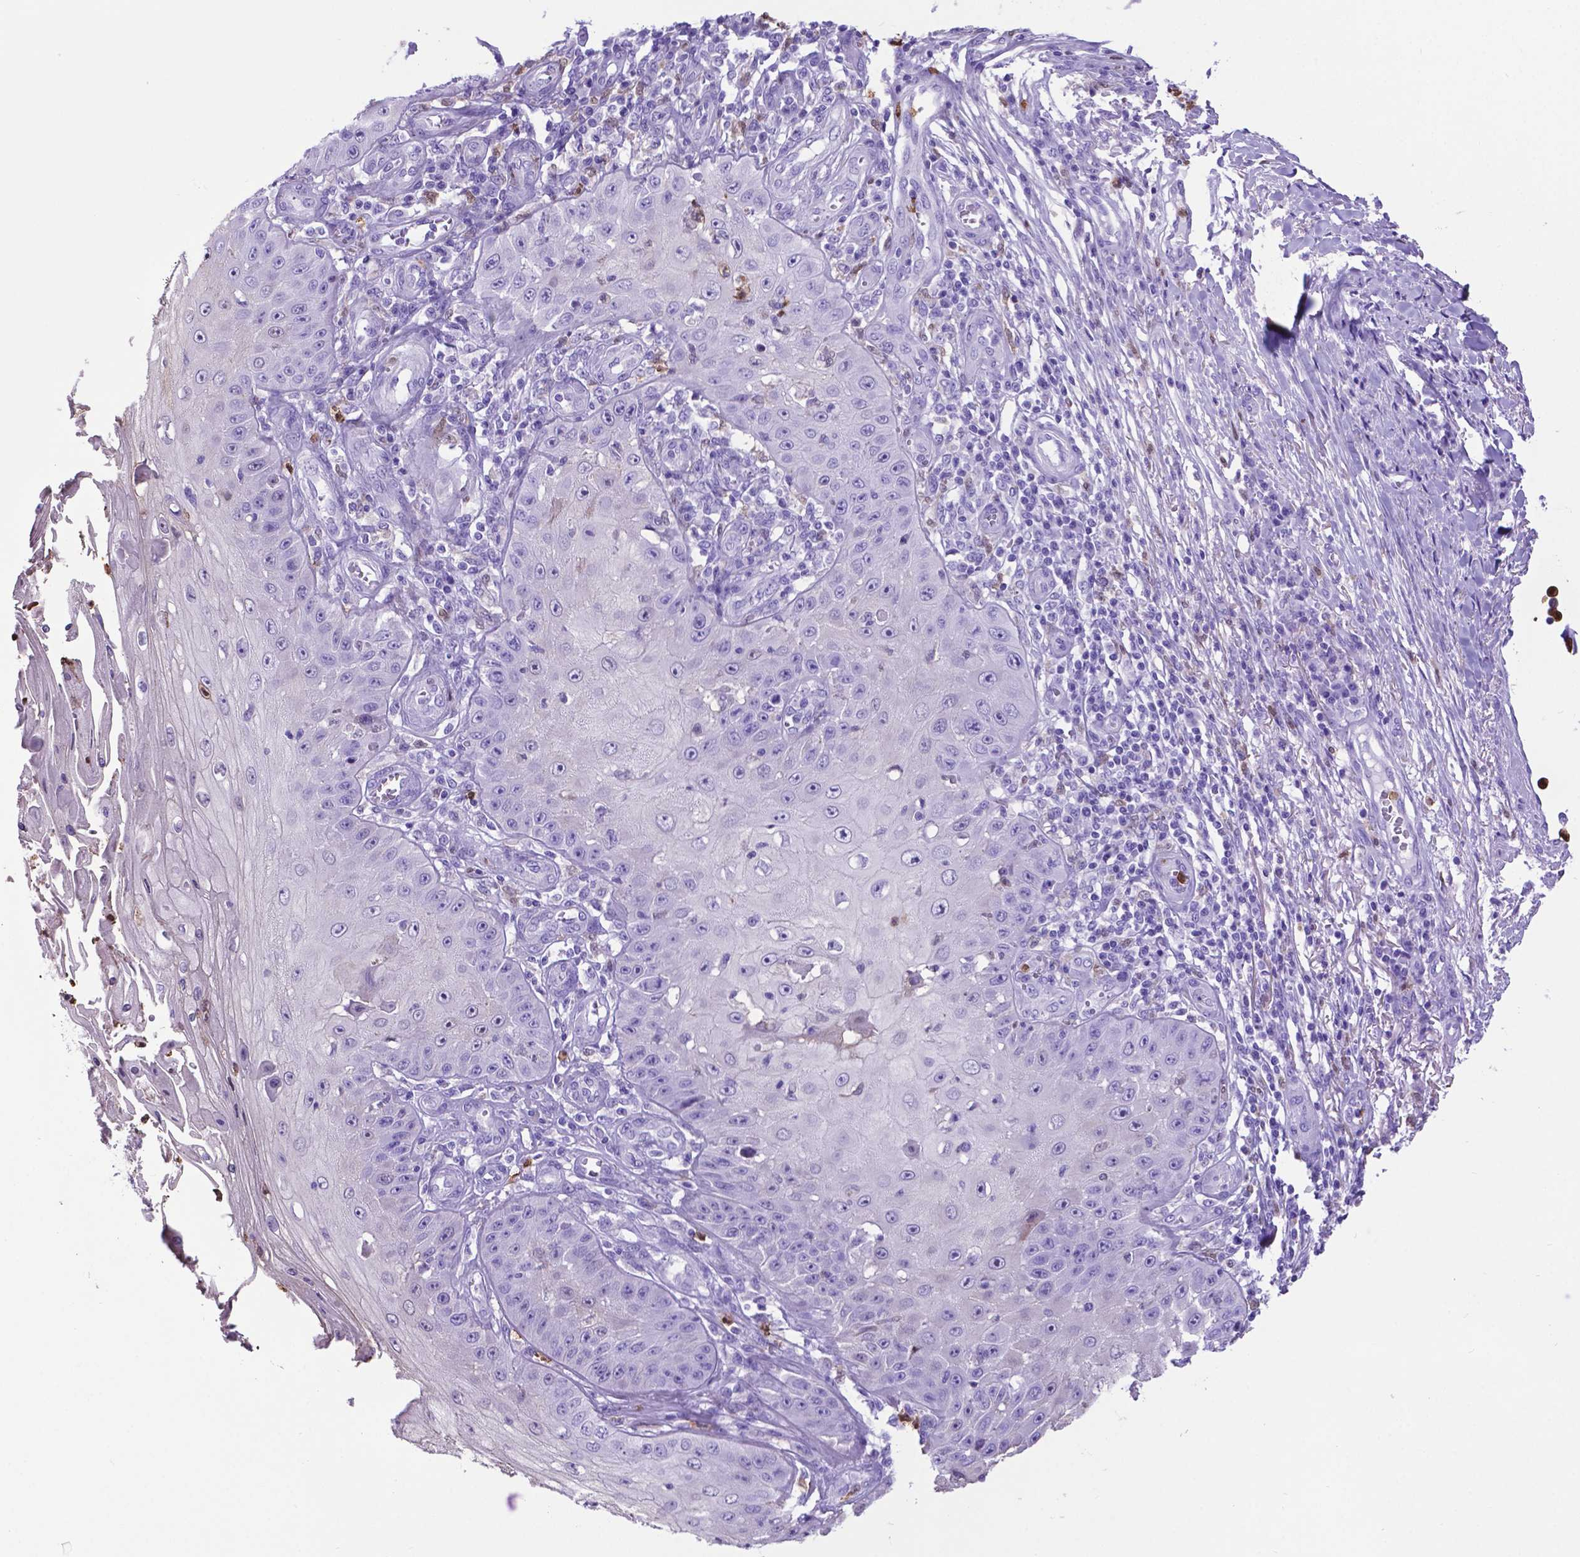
{"staining": {"intensity": "negative", "quantity": "none", "location": "none"}, "tissue": "skin cancer", "cell_type": "Tumor cells", "image_type": "cancer", "snomed": [{"axis": "morphology", "description": "Squamous cell carcinoma, NOS"}, {"axis": "topography", "description": "Skin"}], "caption": "DAB (3,3'-diaminobenzidine) immunohistochemical staining of human squamous cell carcinoma (skin) shows no significant positivity in tumor cells. (DAB (3,3'-diaminobenzidine) immunohistochemistry (IHC) with hematoxylin counter stain).", "gene": "LZTR1", "patient": {"sex": "male", "age": 70}}